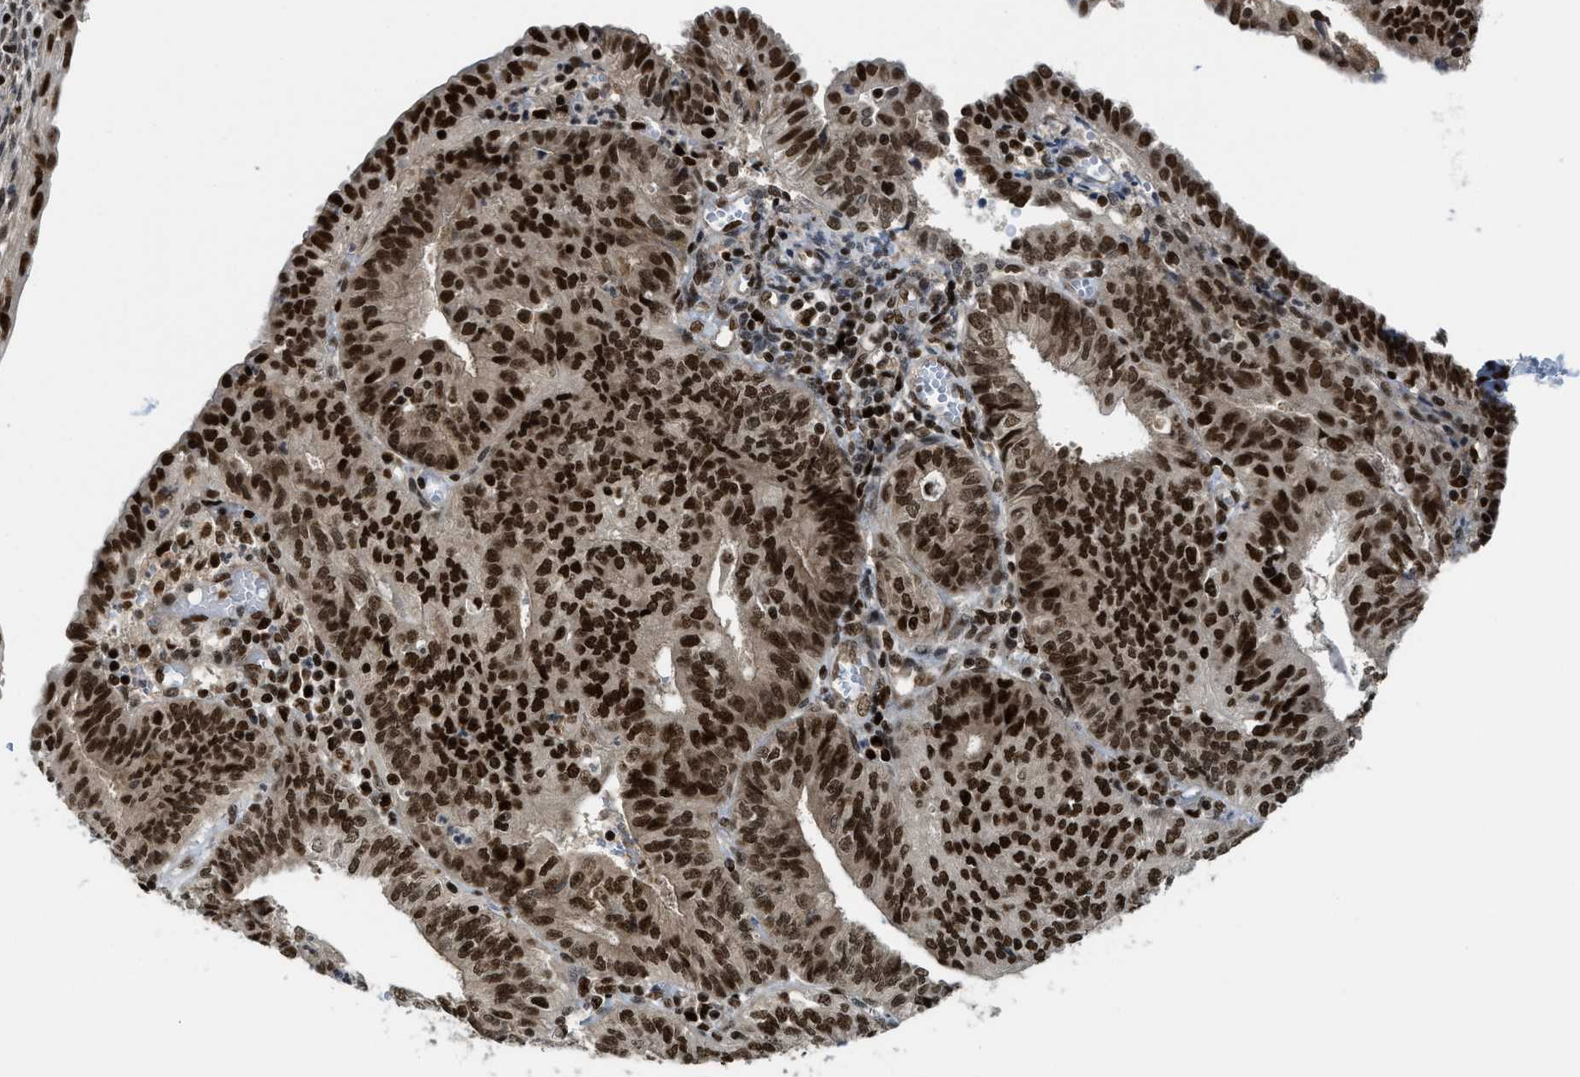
{"staining": {"intensity": "strong", "quantity": ">75%", "location": "nuclear"}, "tissue": "endometrial cancer", "cell_type": "Tumor cells", "image_type": "cancer", "snomed": [{"axis": "morphology", "description": "Adenocarcinoma, NOS"}, {"axis": "topography", "description": "Endometrium"}], "caption": "About >75% of tumor cells in adenocarcinoma (endometrial) display strong nuclear protein positivity as visualized by brown immunohistochemical staining.", "gene": "RFX5", "patient": {"sex": "female", "age": 58}}